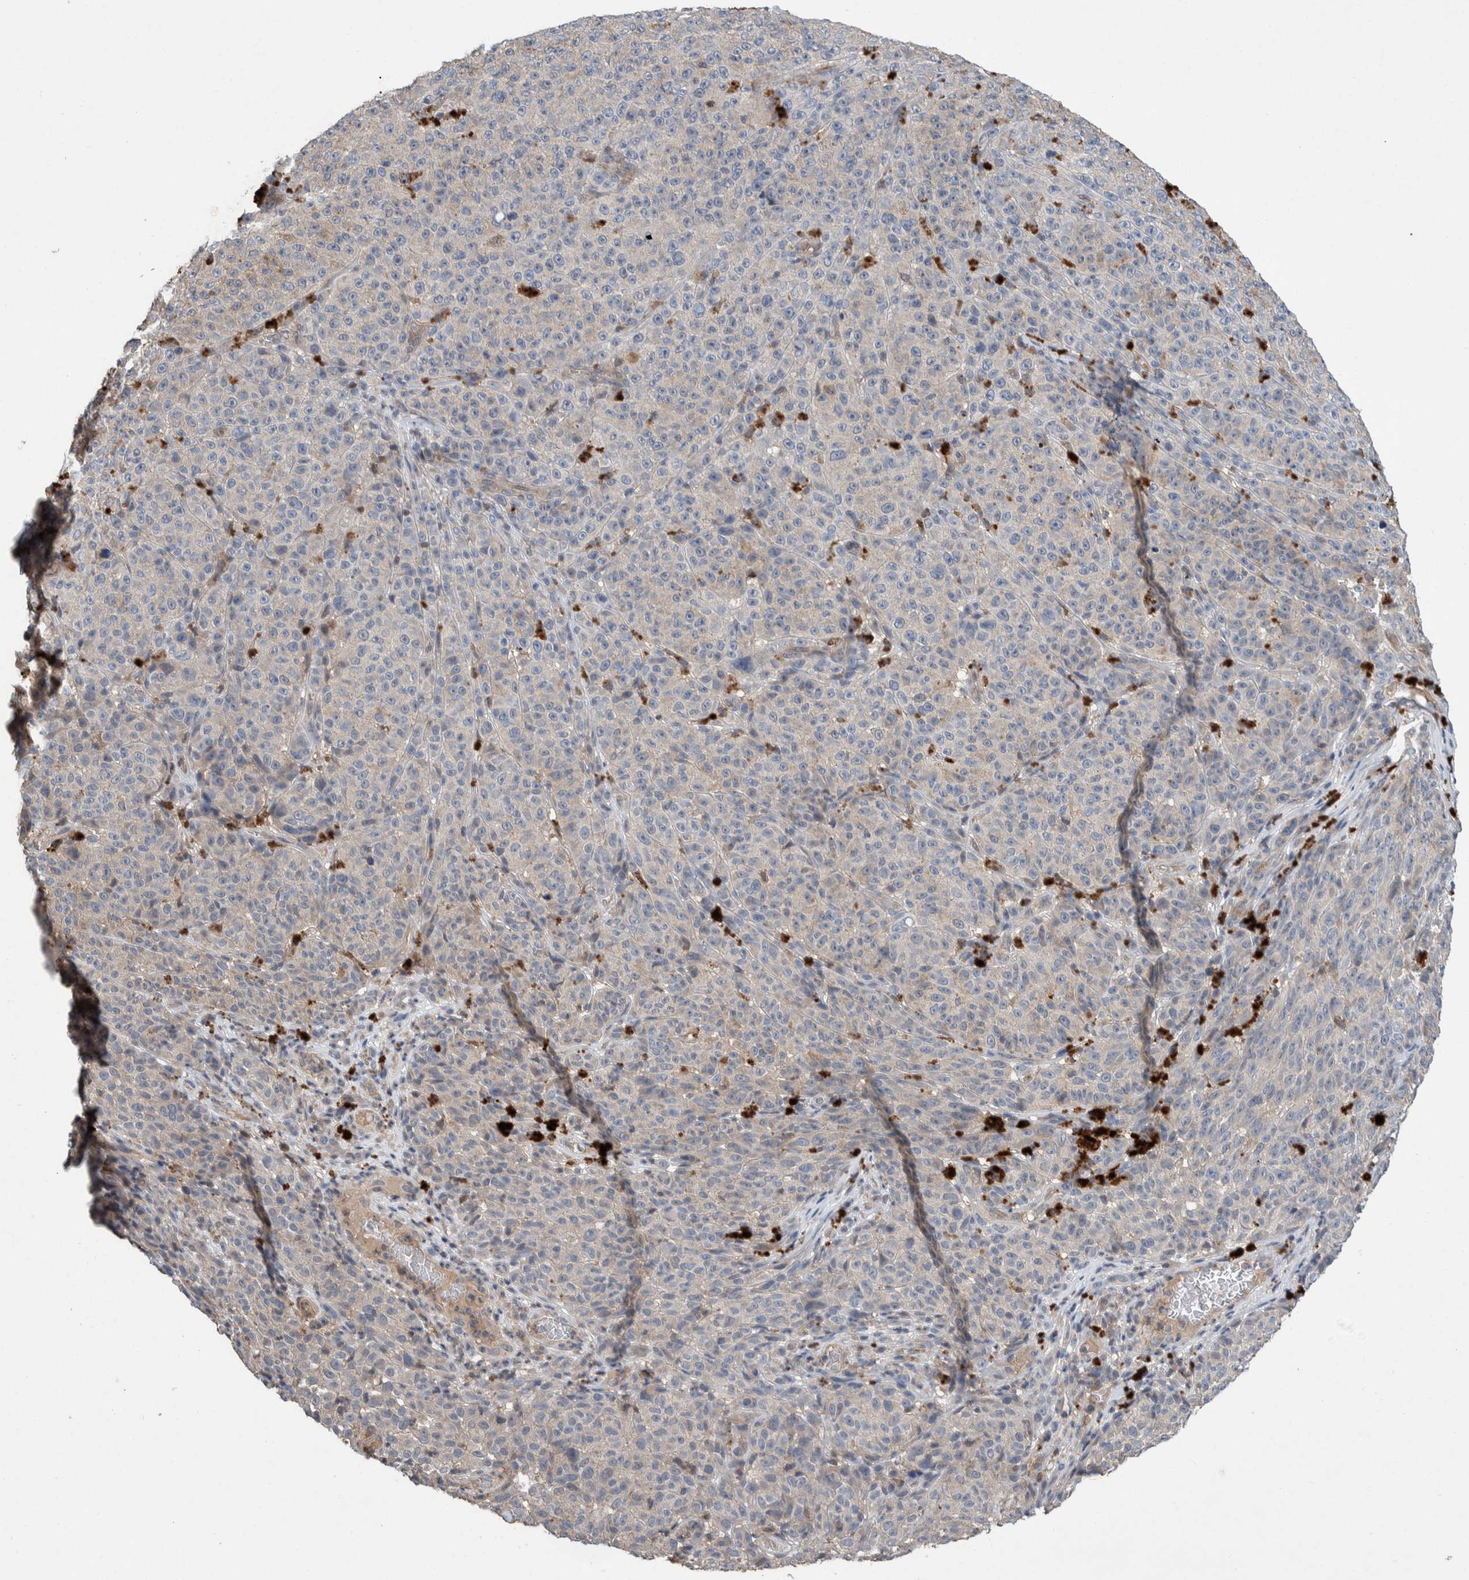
{"staining": {"intensity": "negative", "quantity": "none", "location": "none"}, "tissue": "melanoma", "cell_type": "Tumor cells", "image_type": "cancer", "snomed": [{"axis": "morphology", "description": "Malignant melanoma, NOS"}, {"axis": "topography", "description": "Skin"}], "caption": "DAB (3,3'-diaminobenzidine) immunohistochemical staining of human melanoma exhibits no significant positivity in tumor cells.", "gene": "PLPBP", "patient": {"sex": "female", "age": 82}}